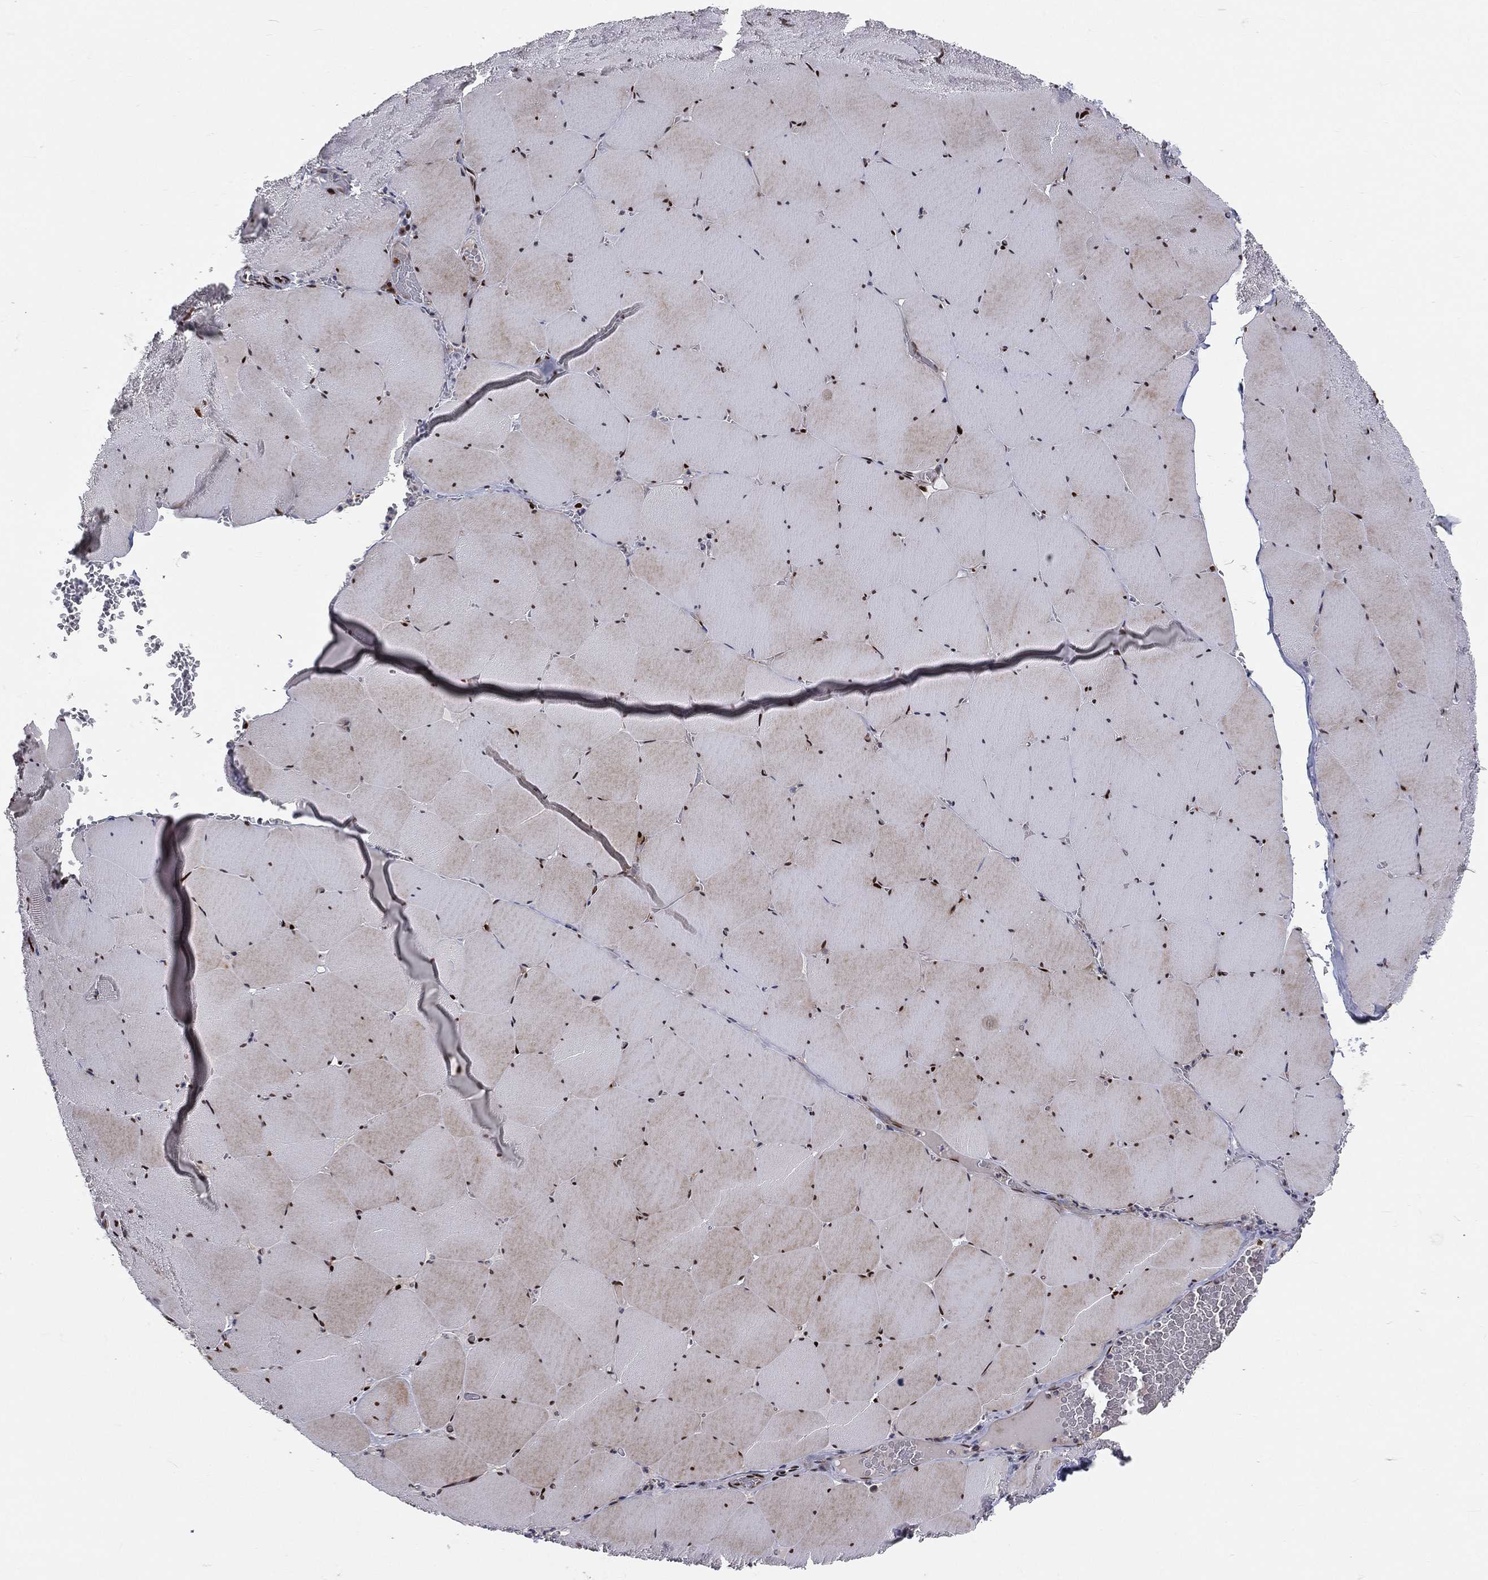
{"staining": {"intensity": "strong", "quantity": ">75%", "location": "nuclear"}, "tissue": "skeletal muscle", "cell_type": "Myocytes", "image_type": "normal", "snomed": [{"axis": "morphology", "description": "Normal tissue, NOS"}, {"axis": "morphology", "description": "Malignant melanoma, Metastatic site"}, {"axis": "topography", "description": "Skeletal muscle"}], "caption": "Immunohistochemical staining of benign human skeletal muscle displays high levels of strong nuclear staining in approximately >75% of myocytes.", "gene": "ZEB1", "patient": {"sex": "male", "age": 50}}